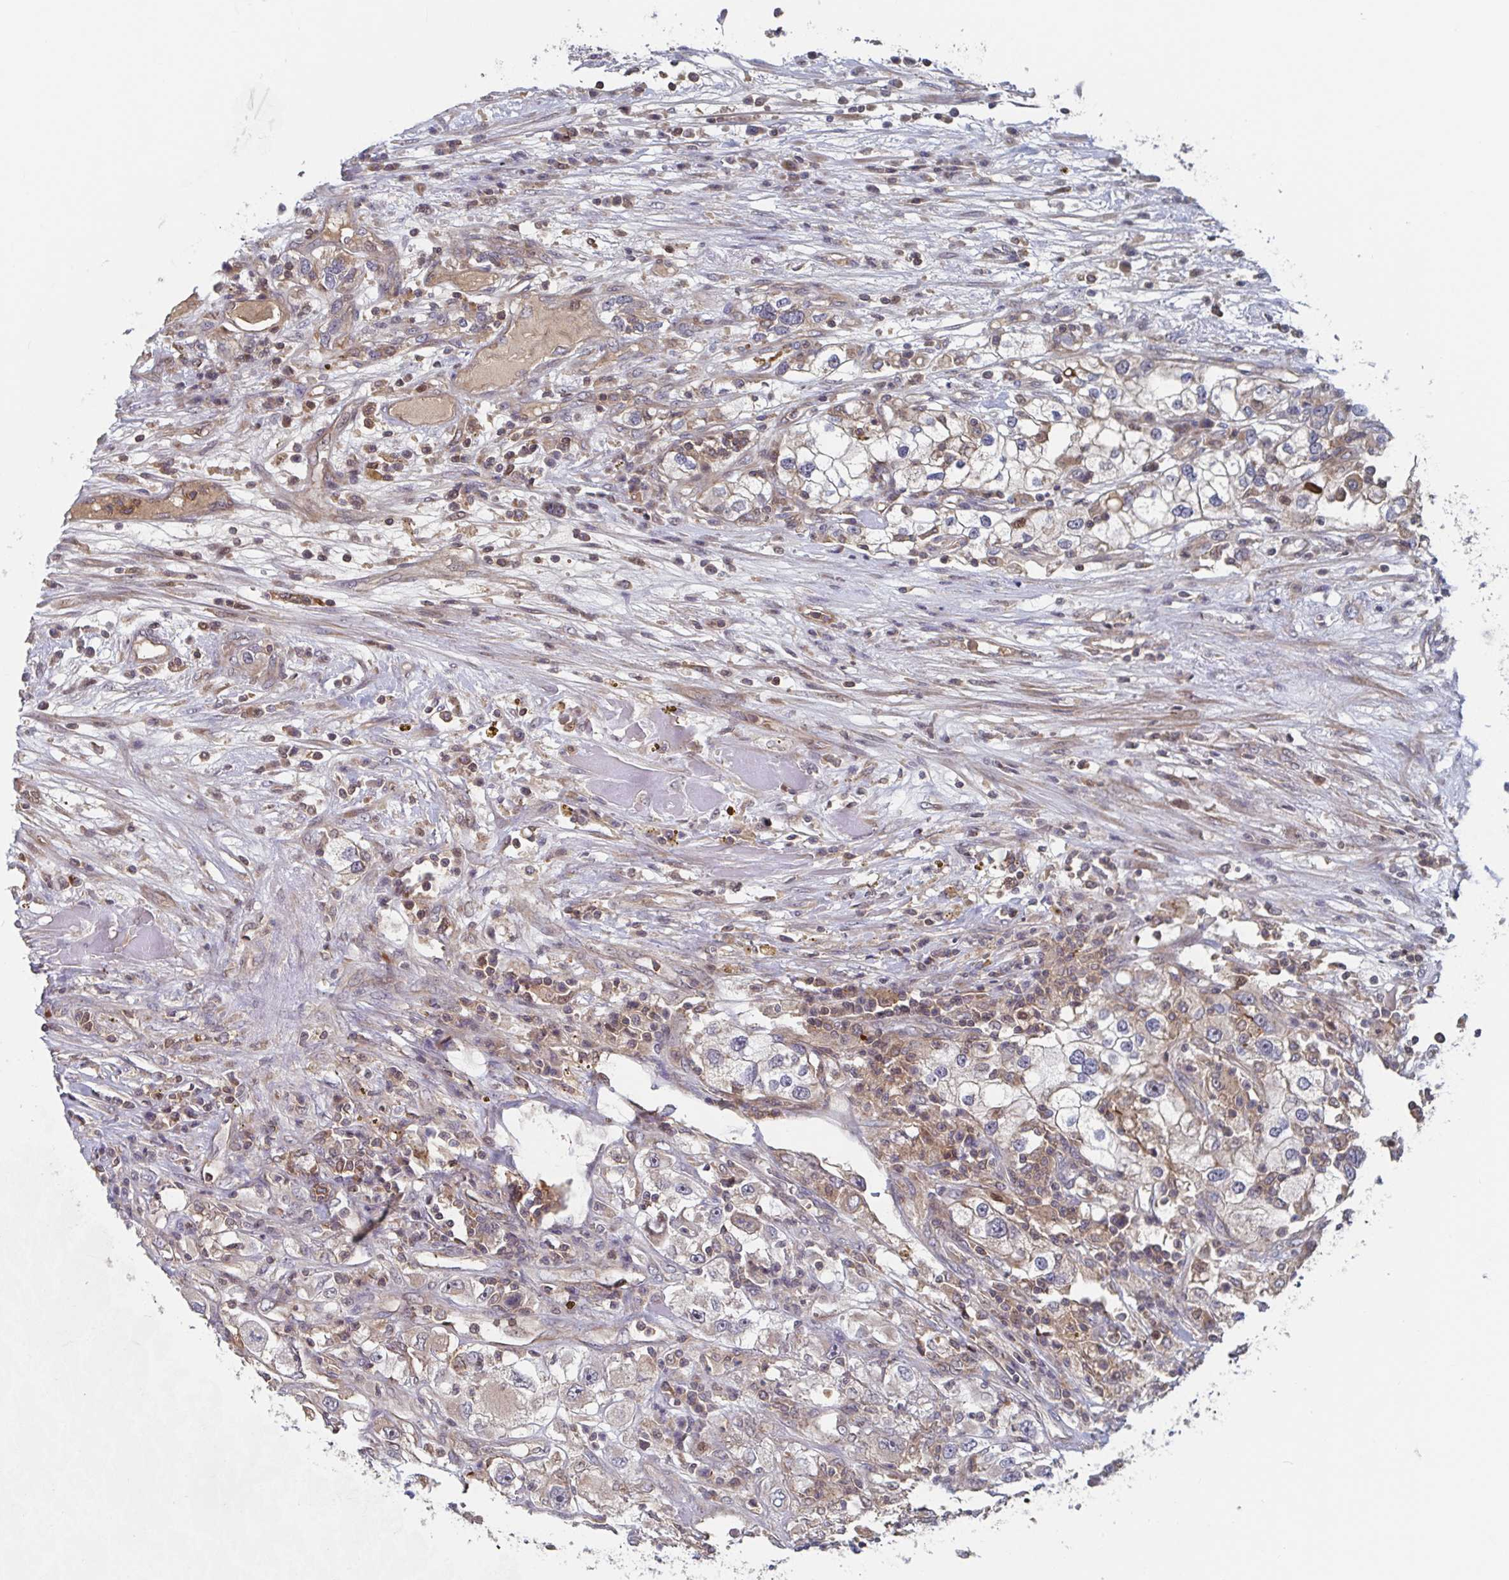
{"staining": {"intensity": "weak", "quantity": "25%-75%", "location": "cytoplasmic/membranous"}, "tissue": "renal cancer", "cell_type": "Tumor cells", "image_type": "cancer", "snomed": [{"axis": "morphology", "description": "Adenocarcinoma, NOS"}, {"axis": "topography", "description": "Kidney"}], "caption": "This photomicrograph demonstrates adenocarcinoma (renal) stained with immunohistochemistry (IHC) to label a protein in brown. The cytoplasmic/membranous of tumor cells show weak positivity for the protein. Nuclei are counter-stained blue.", "gene": "DHRS12", "patient": {"sex": "female", "age": 52}}